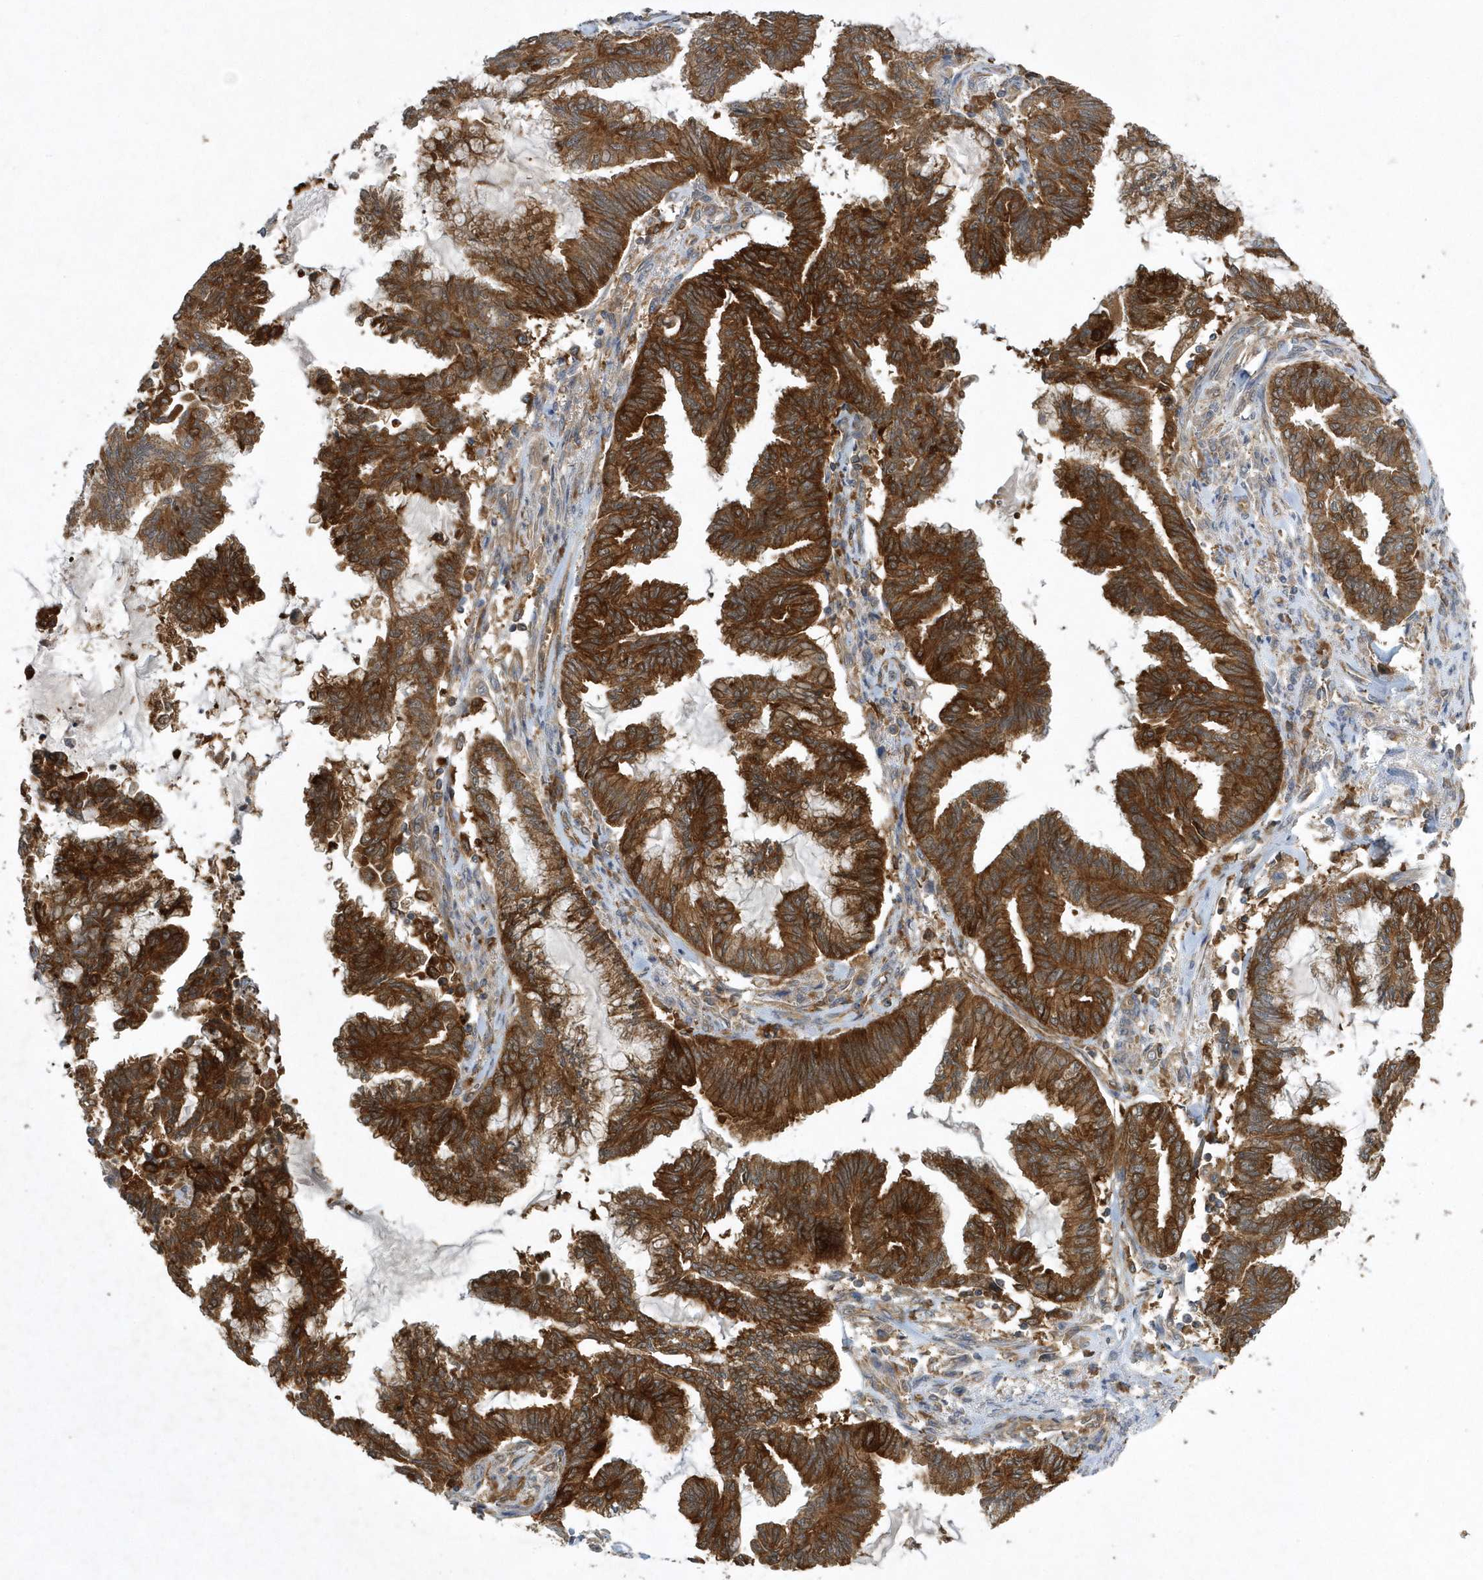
{"staining": {"intensity": "strong", "quantity": ">75%", "location": "cytoplasmic/membranous"}, "tissue": "endometrial cancer", "cell_type": "Tumor cells", "image_type": "cancer", "snomed": [{"axis": "morphology", "description": "Adenocarcinoma, NOS"}, {"axis": "topography", "description": "Endometrium"}], "caption": "Endometrial cancer stained with a protein marker displays strong staining in tumor cells.", "gene": "PAICS", "patient": {"sex": "female", "age": 86}}